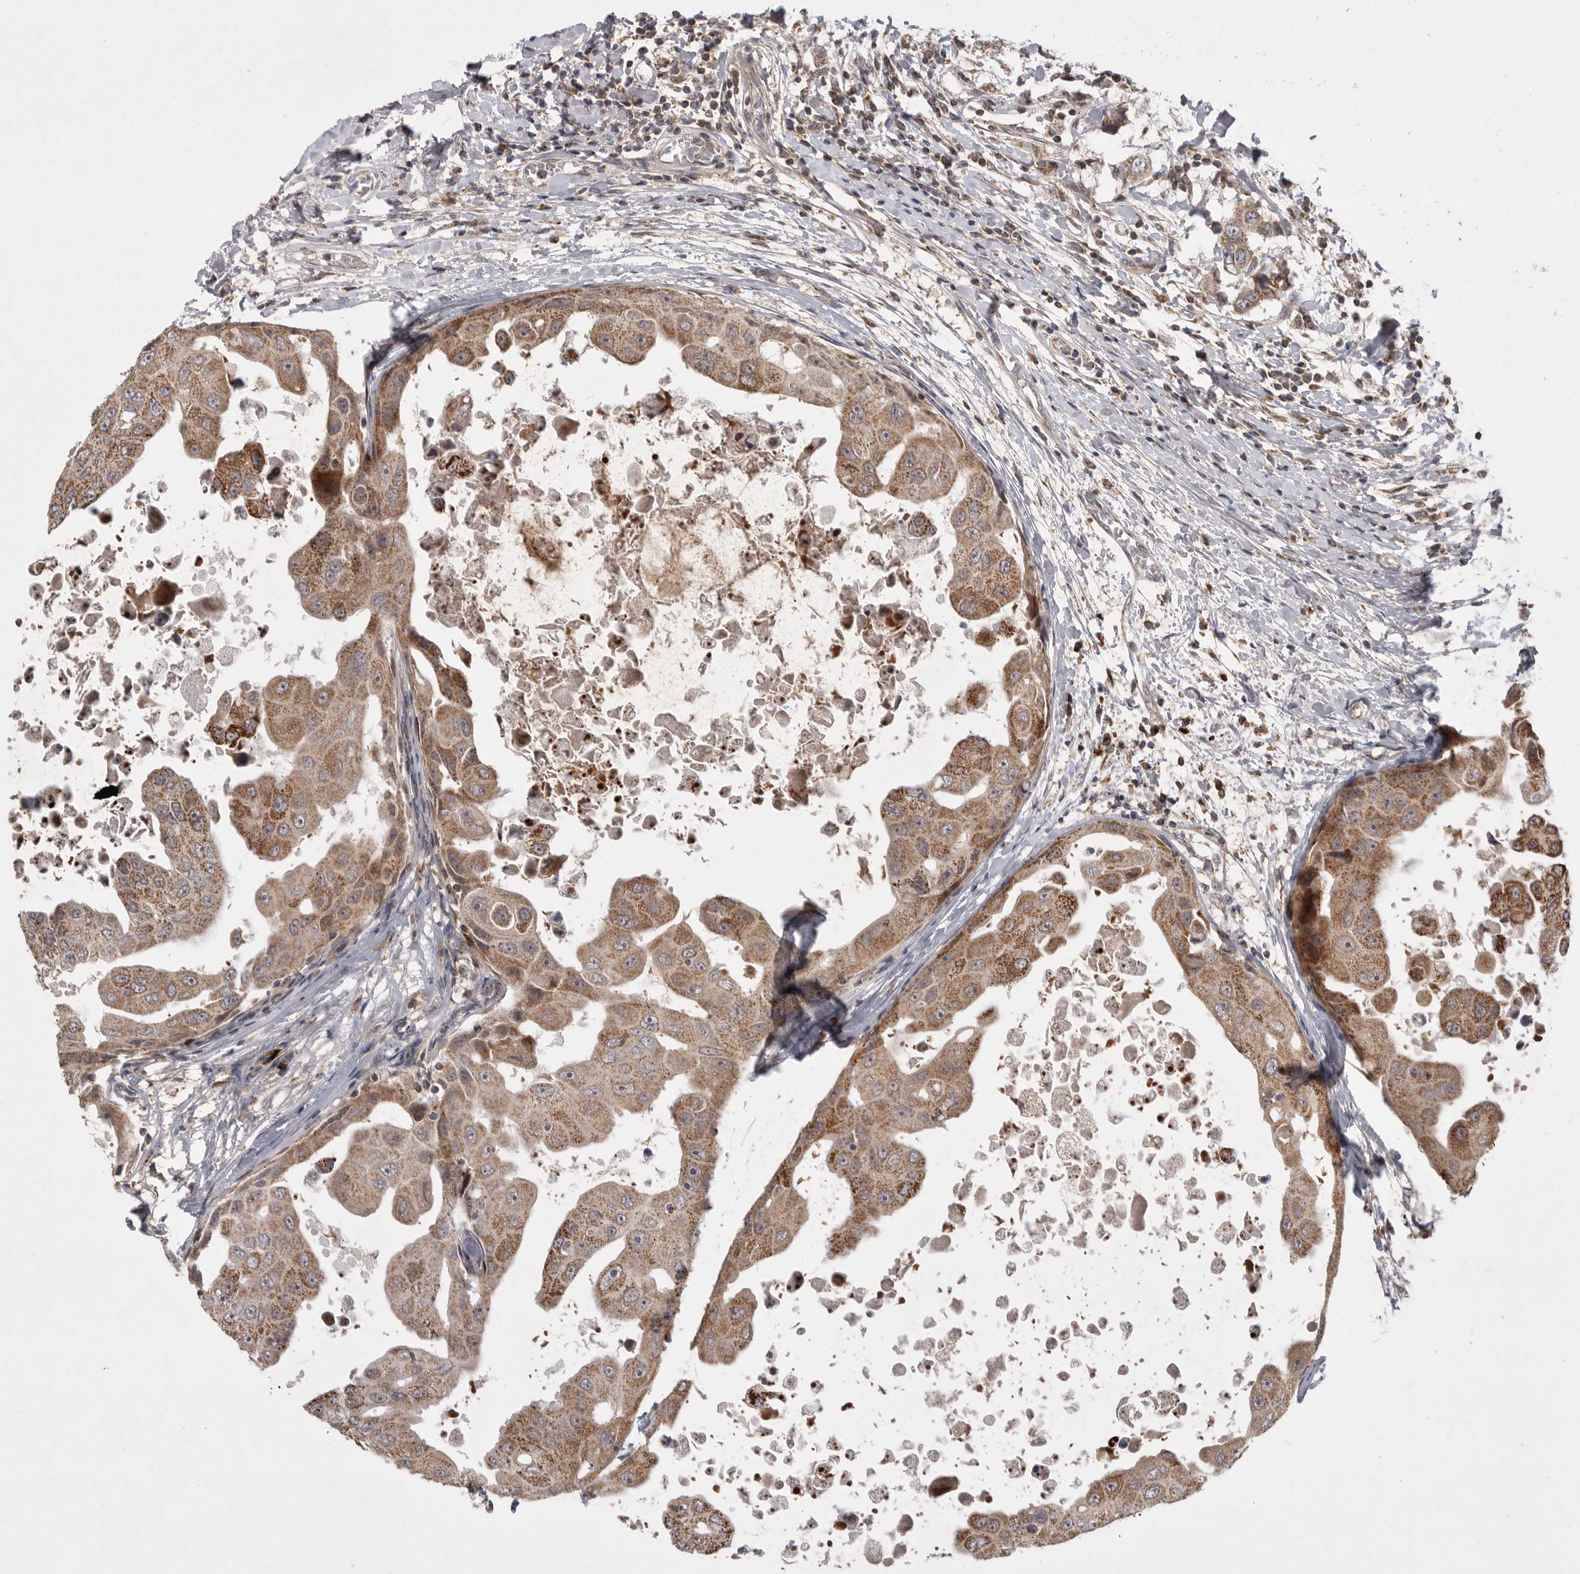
{"staining": {"intensity": "moderate", "quantity": "25%-75%", "location": "cytoplasmic/membranous"}, "tissue": "breast cancer", "cell_type": "Tumor cells", "image_type": "cancer", "snomed": [{"axis": "morphology", "description": "Duct carcinoma"}, {"axis": "topography", "description": "Breast"}], "caption": "Moderate cytoplasmic/membranous staining for a protein is present in approximately 25%-75% of tumor cells of breast infiltrating ductal carcinoma using immunohistochemistry (IHC).", "gene": "KYAT3", "patient": {"sex": "female", "age": 27}}